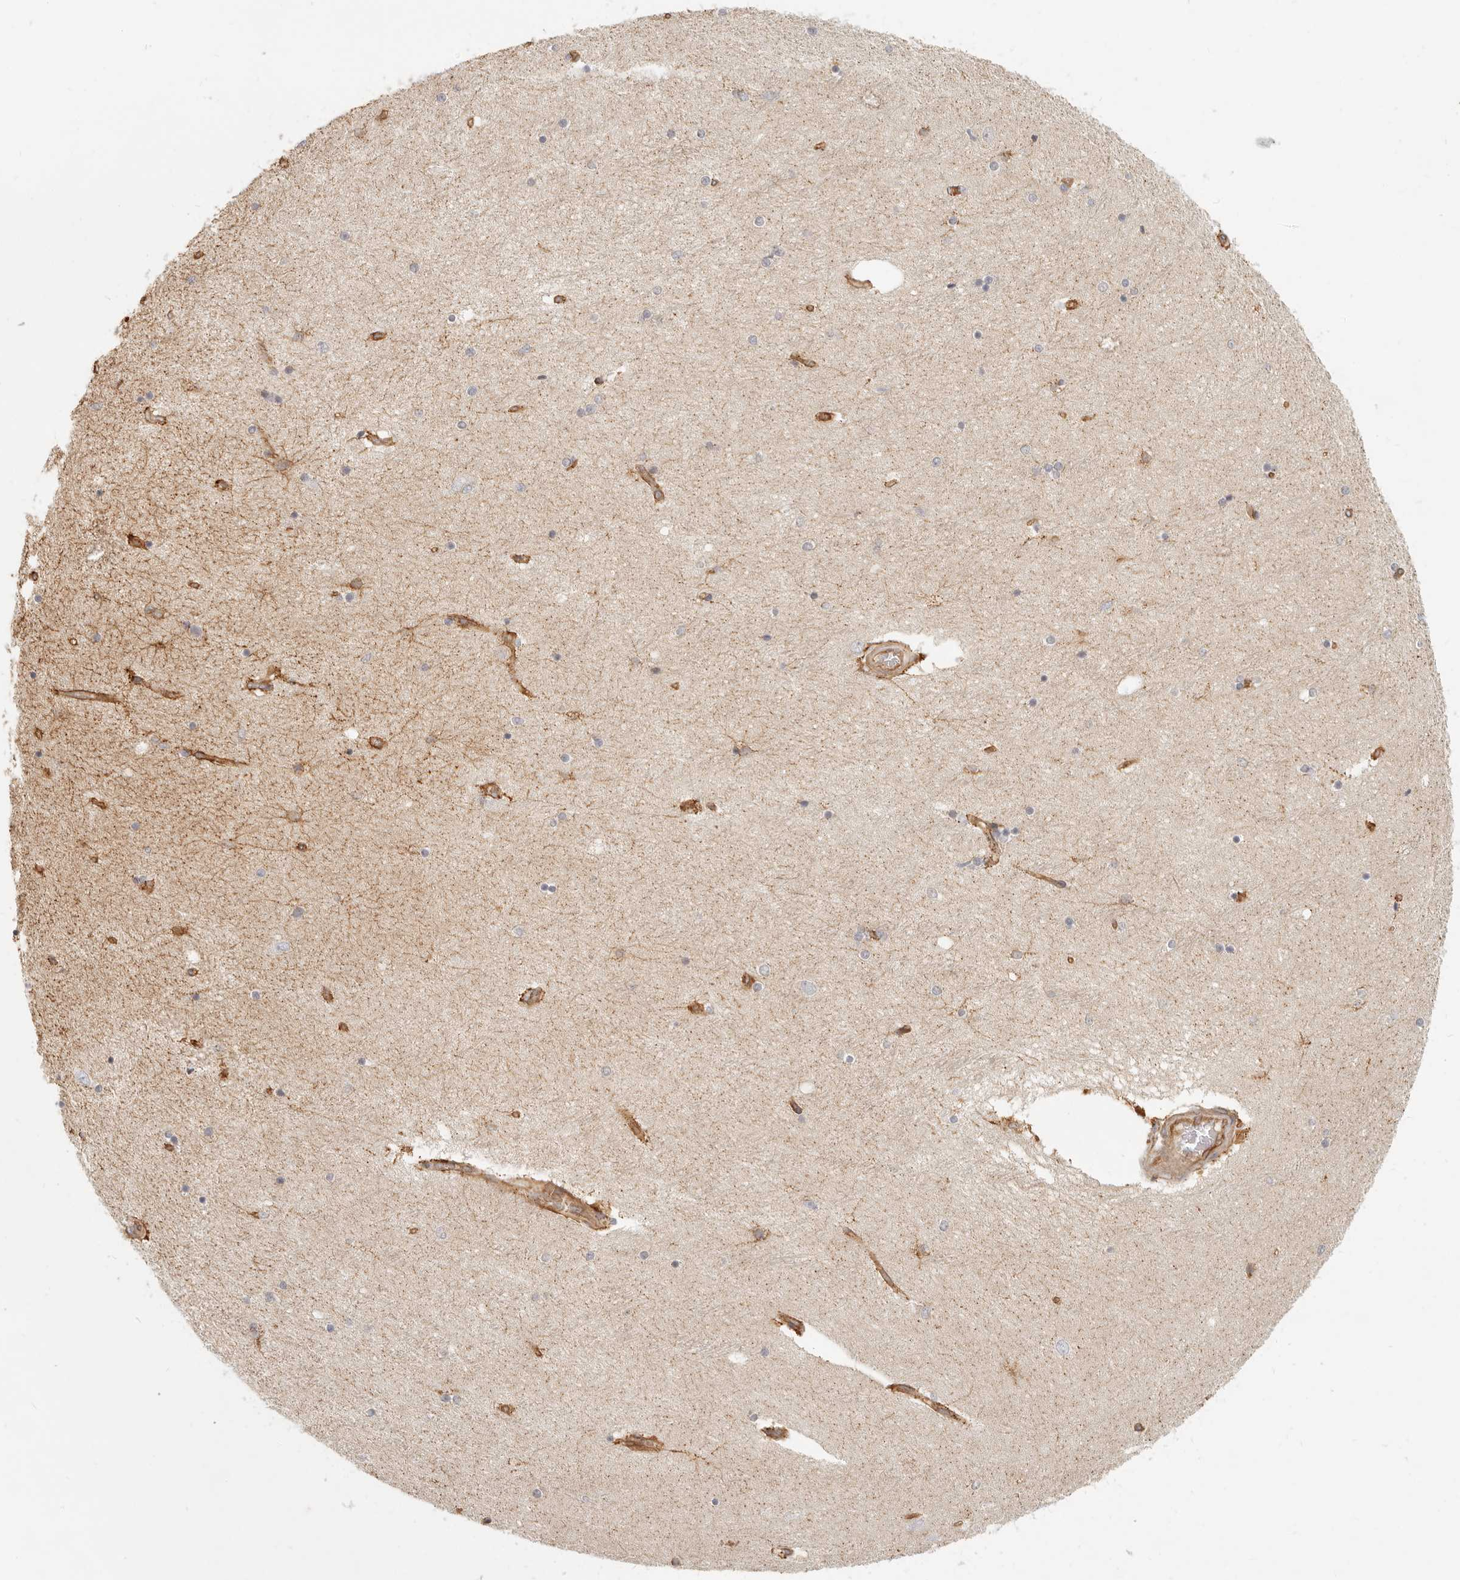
{"staining": {"intensity": "moderate", "quantity": "<25%", "location": "cytoplasmic/membranous"}, "tissue": "hippocampus", "cell_type": "Glial cells", "image_type": "normal", "snomed": [{"axis": "morphology", "description": "Normal tissue, NOS"}, {"axis": "topography", "description": "Hippocampus"}], "caption": "Immunohistochemistry (DAB) staining of benign human hippocampus reveals moderate cytoplasmic/membranous protein staining in about <25% of glial cells.", "gene": "UFSP1", "patient": {"sex": "female", "age": 54}}